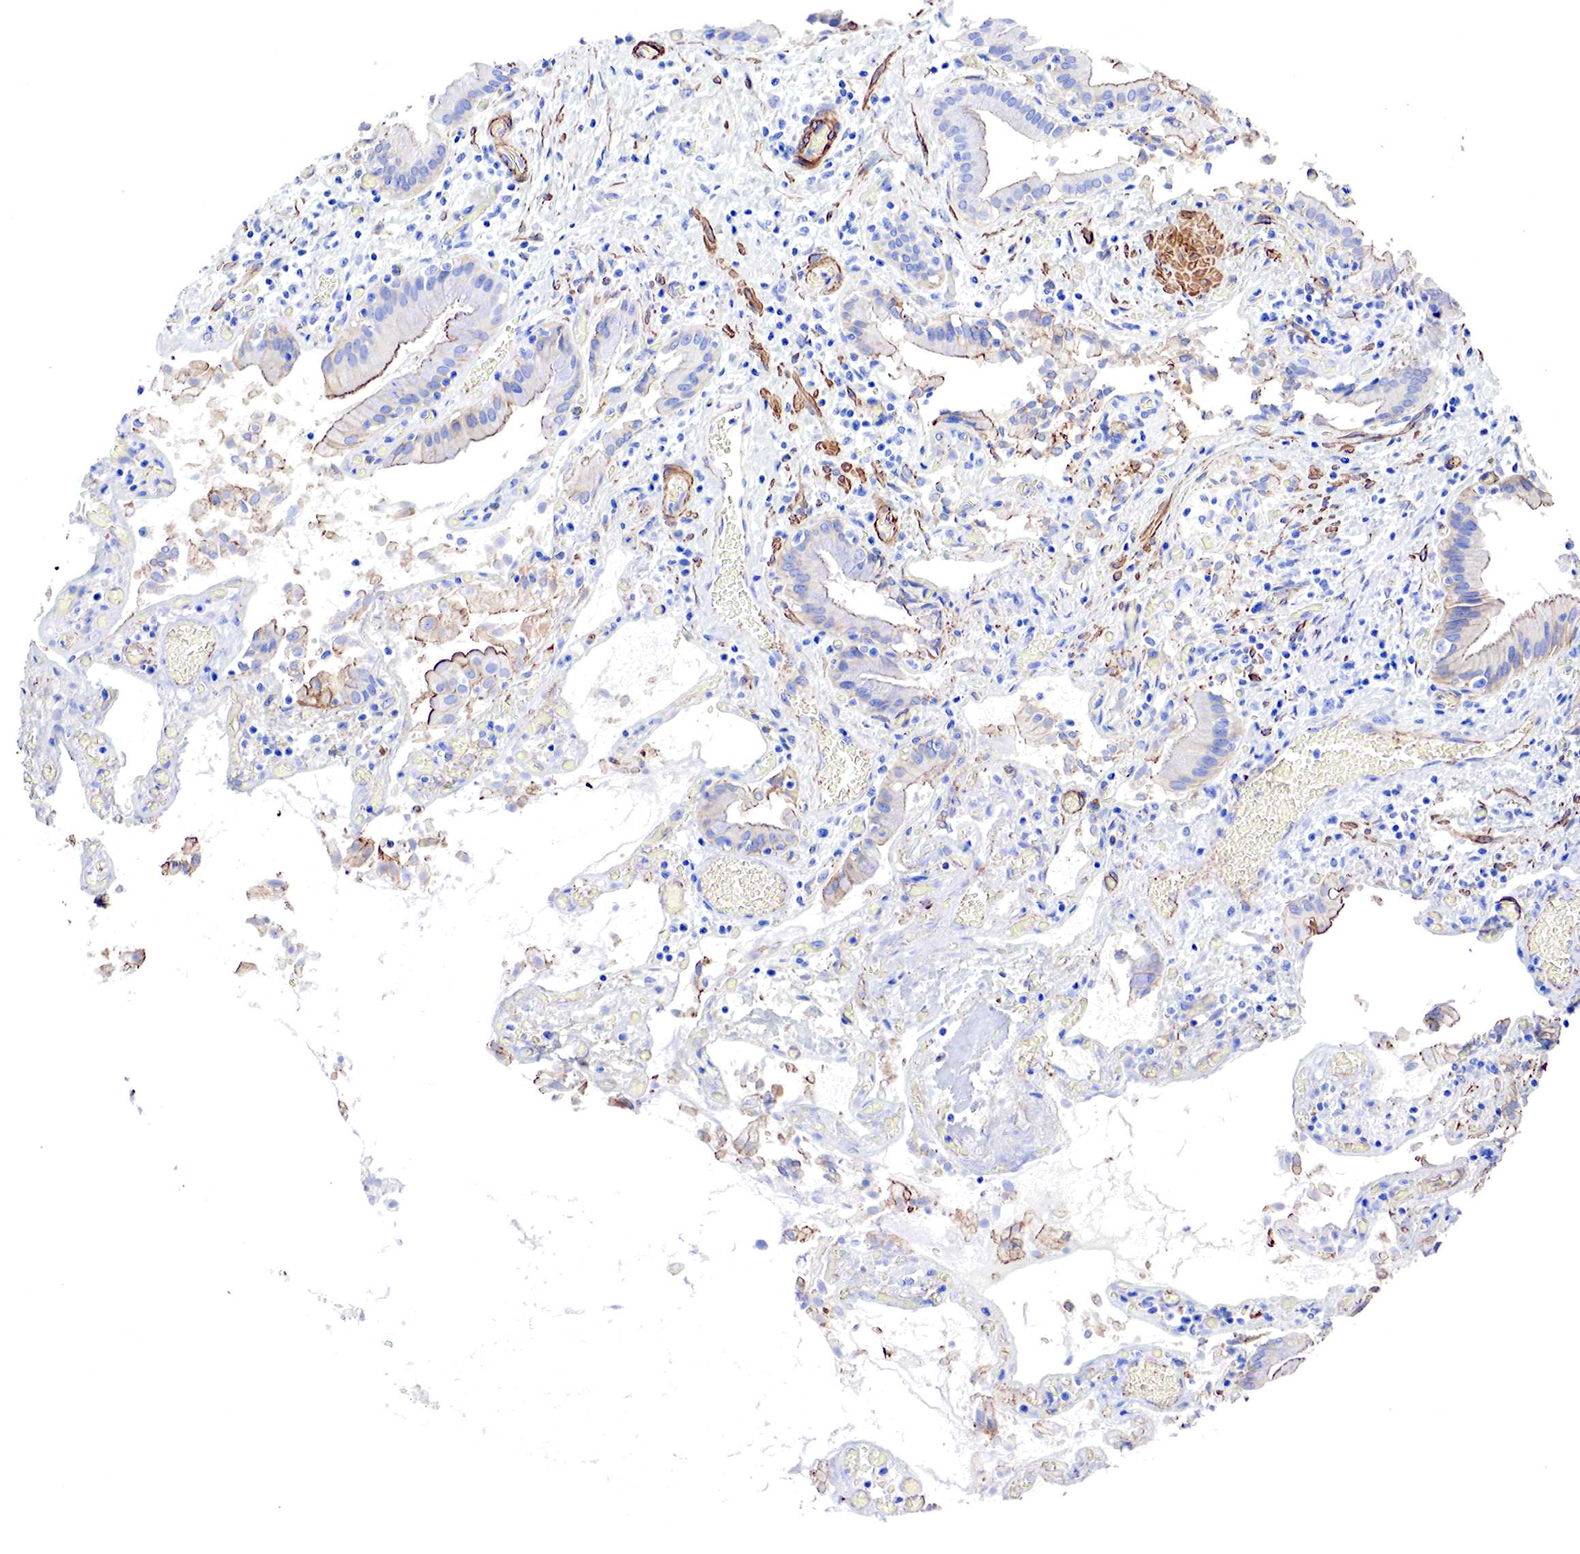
{"staining": {"intensity": "weak", "quantity": ">75%", "location": "cytoplasmic/membranous"}, "tissue": "gallbladder", "cell_type": "Glandular cells", "image_type": "normal", "snomed": [{"axis": "morphology", "description": "Normal tissue, NOS"}, {"axis": "topography", "description": "Gallbladder"}], "caption": "Benign gallbladder demonstrates weak cytoplasmic/membranous positivity in approximately >75% of glandular cells, visualized by immunohistochemistry.", "gene": "TPM1", "patient": {"sex": "male", "age": 73}}